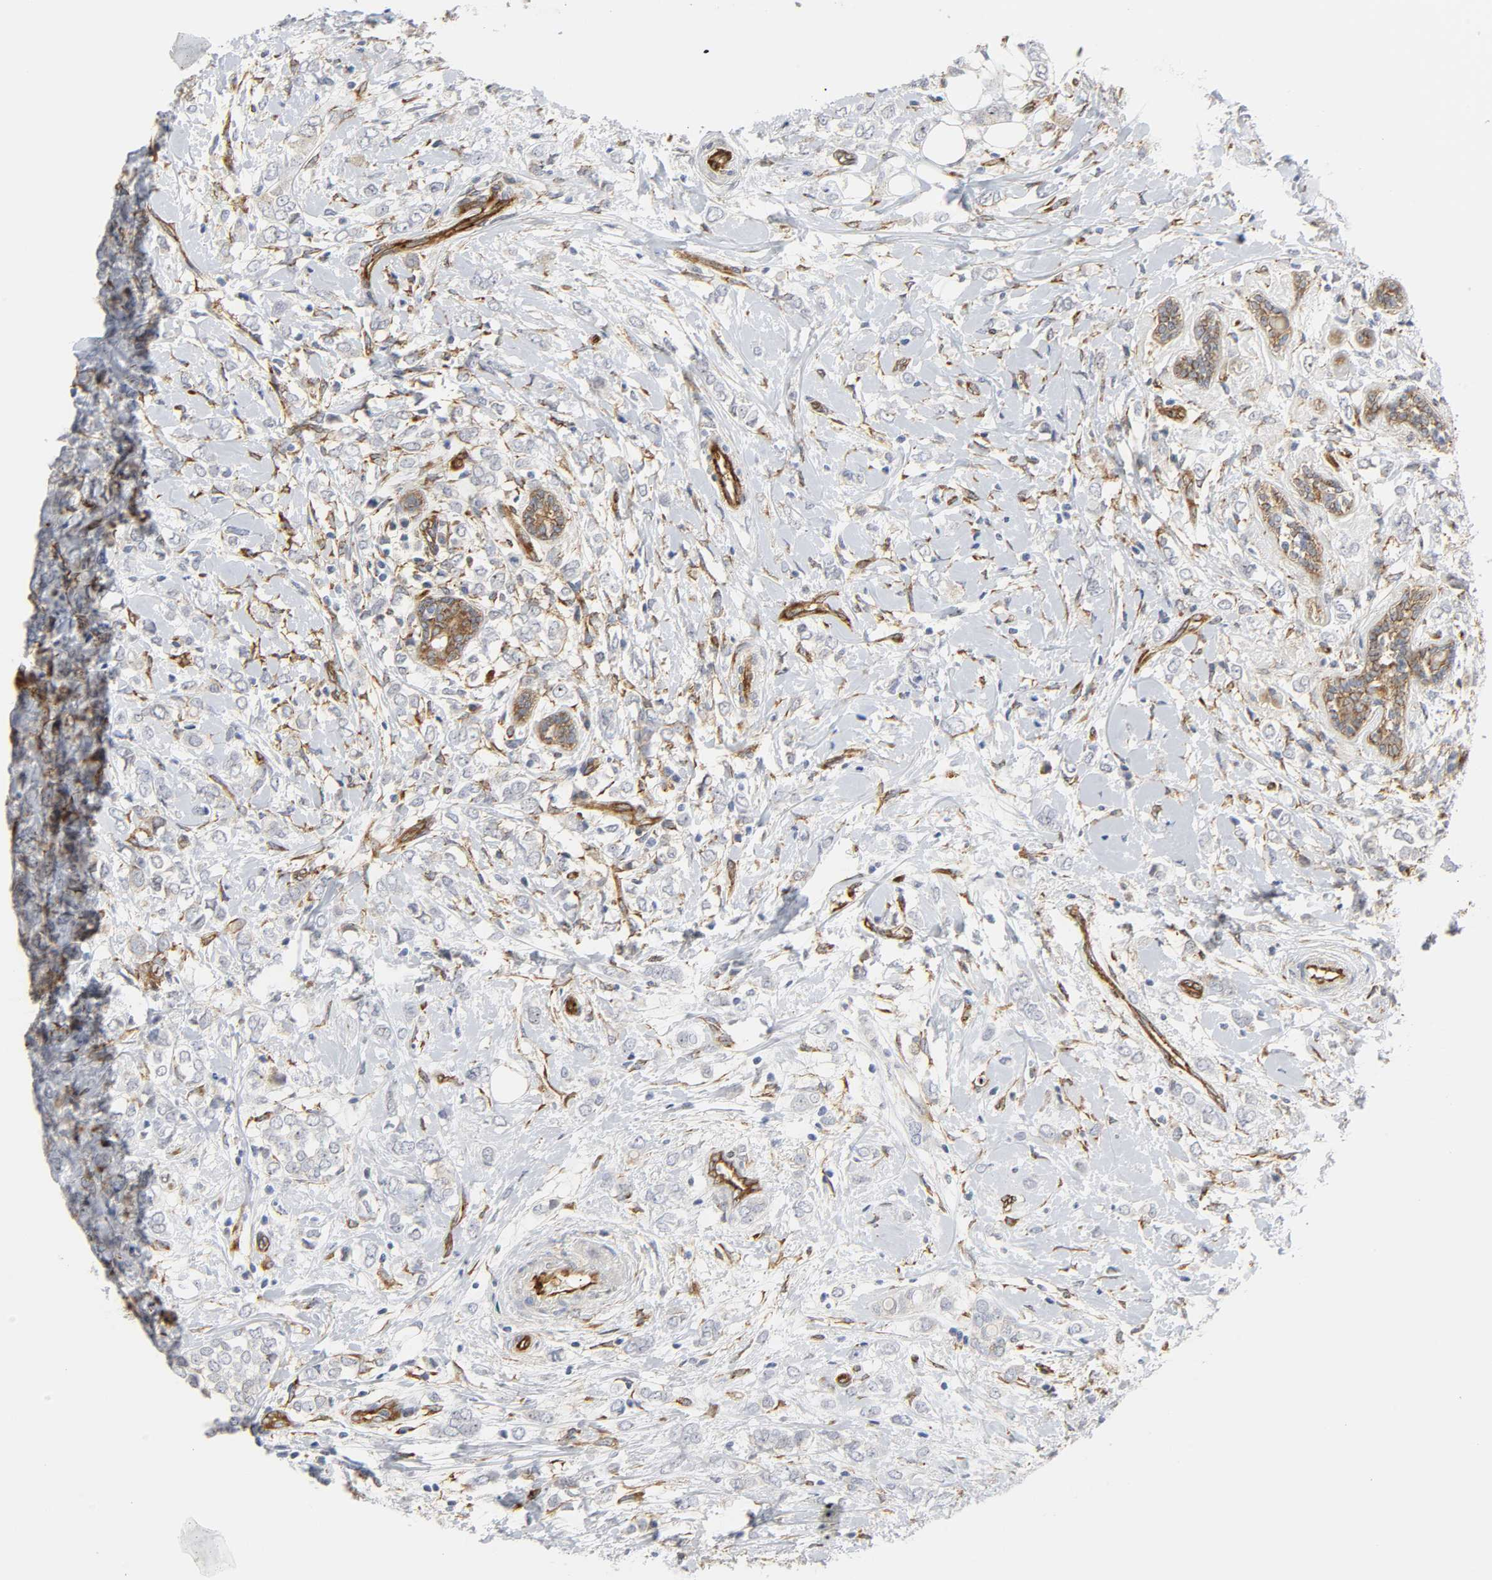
{"staining": {"intensity": "negative", "quantity": "none", "location": "none"}, "tissue": "breast cancer", "cell_type": "Tumor cells", "image_type": "cancer", "snomed": [{"axis": "morphology", "description": "Normal tissue, NOS"}, {"axis": "morphology", "description": "Lobular carcinoma"}, {"axis": "topography", "description": "Breast"}], "caption": "Immunohistochemical staining of breast cancer (lobular carcinoma) displays no significant positivity in tumor cells.", "gene": "DOCK1", "patient": {"sex": "female", "age": 47}}